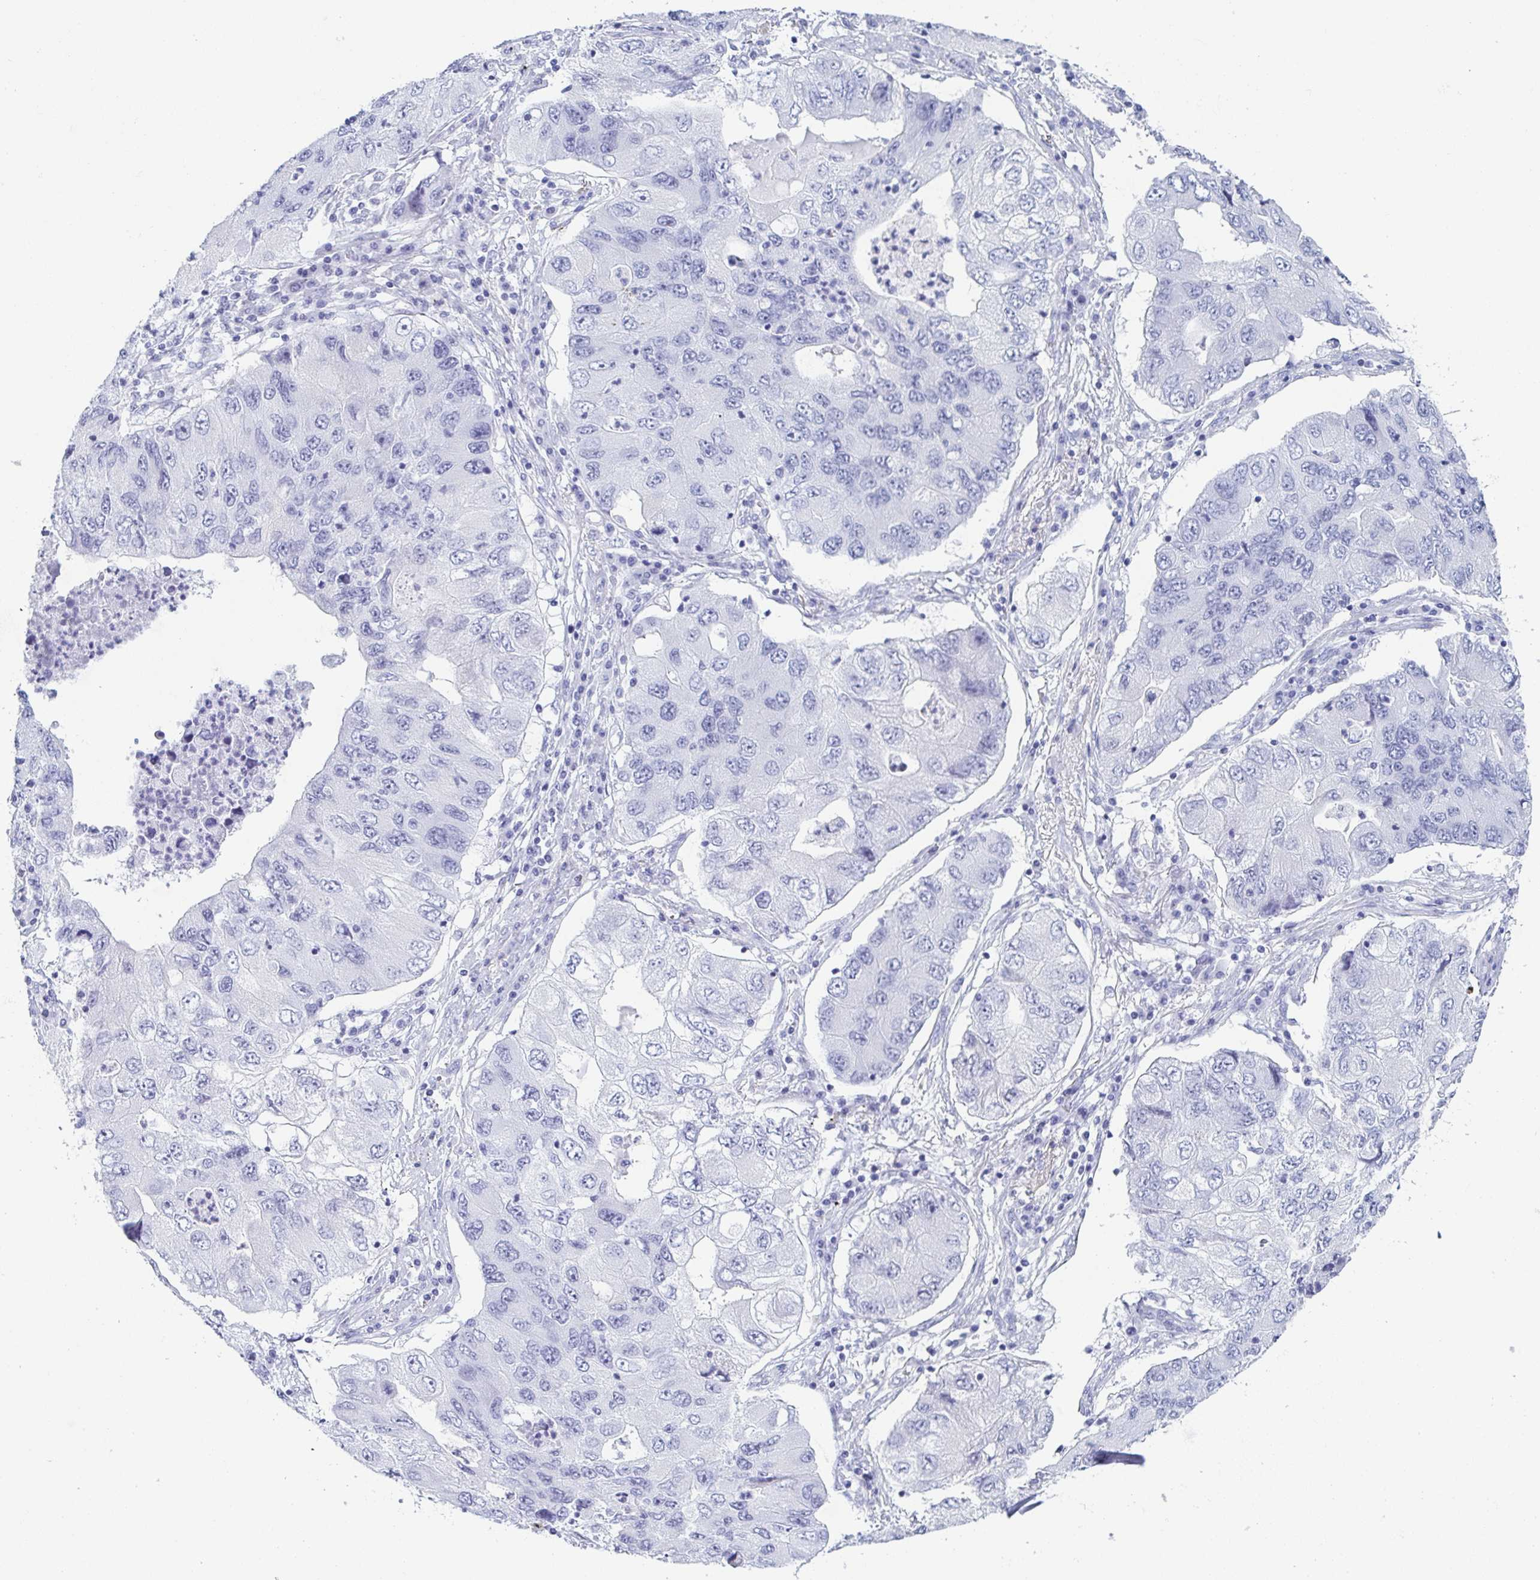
{"staining": {"intensity": "negative", "quantity": "none", "location": "none"}, "tissue": "lung cancer", "cell_type": "Tumor cells", "image_type": "cancer", "snomed": [{"axis": "morphology", "description": "Adenocarcinoma, NOS"}, {"axis": "morphology", "description": "Adenocarcinoma, metastatic, NOS"}, {"axis": "topography", "description": "Lymph node"}, {"axis": "topography", "description": "Lung"}], "caption": "Tumor cells show no significant positivity in lung metastatic adenocarcinoma.", "gene": "ZG16B", "patient": {"sex": "female", "age": 54}}